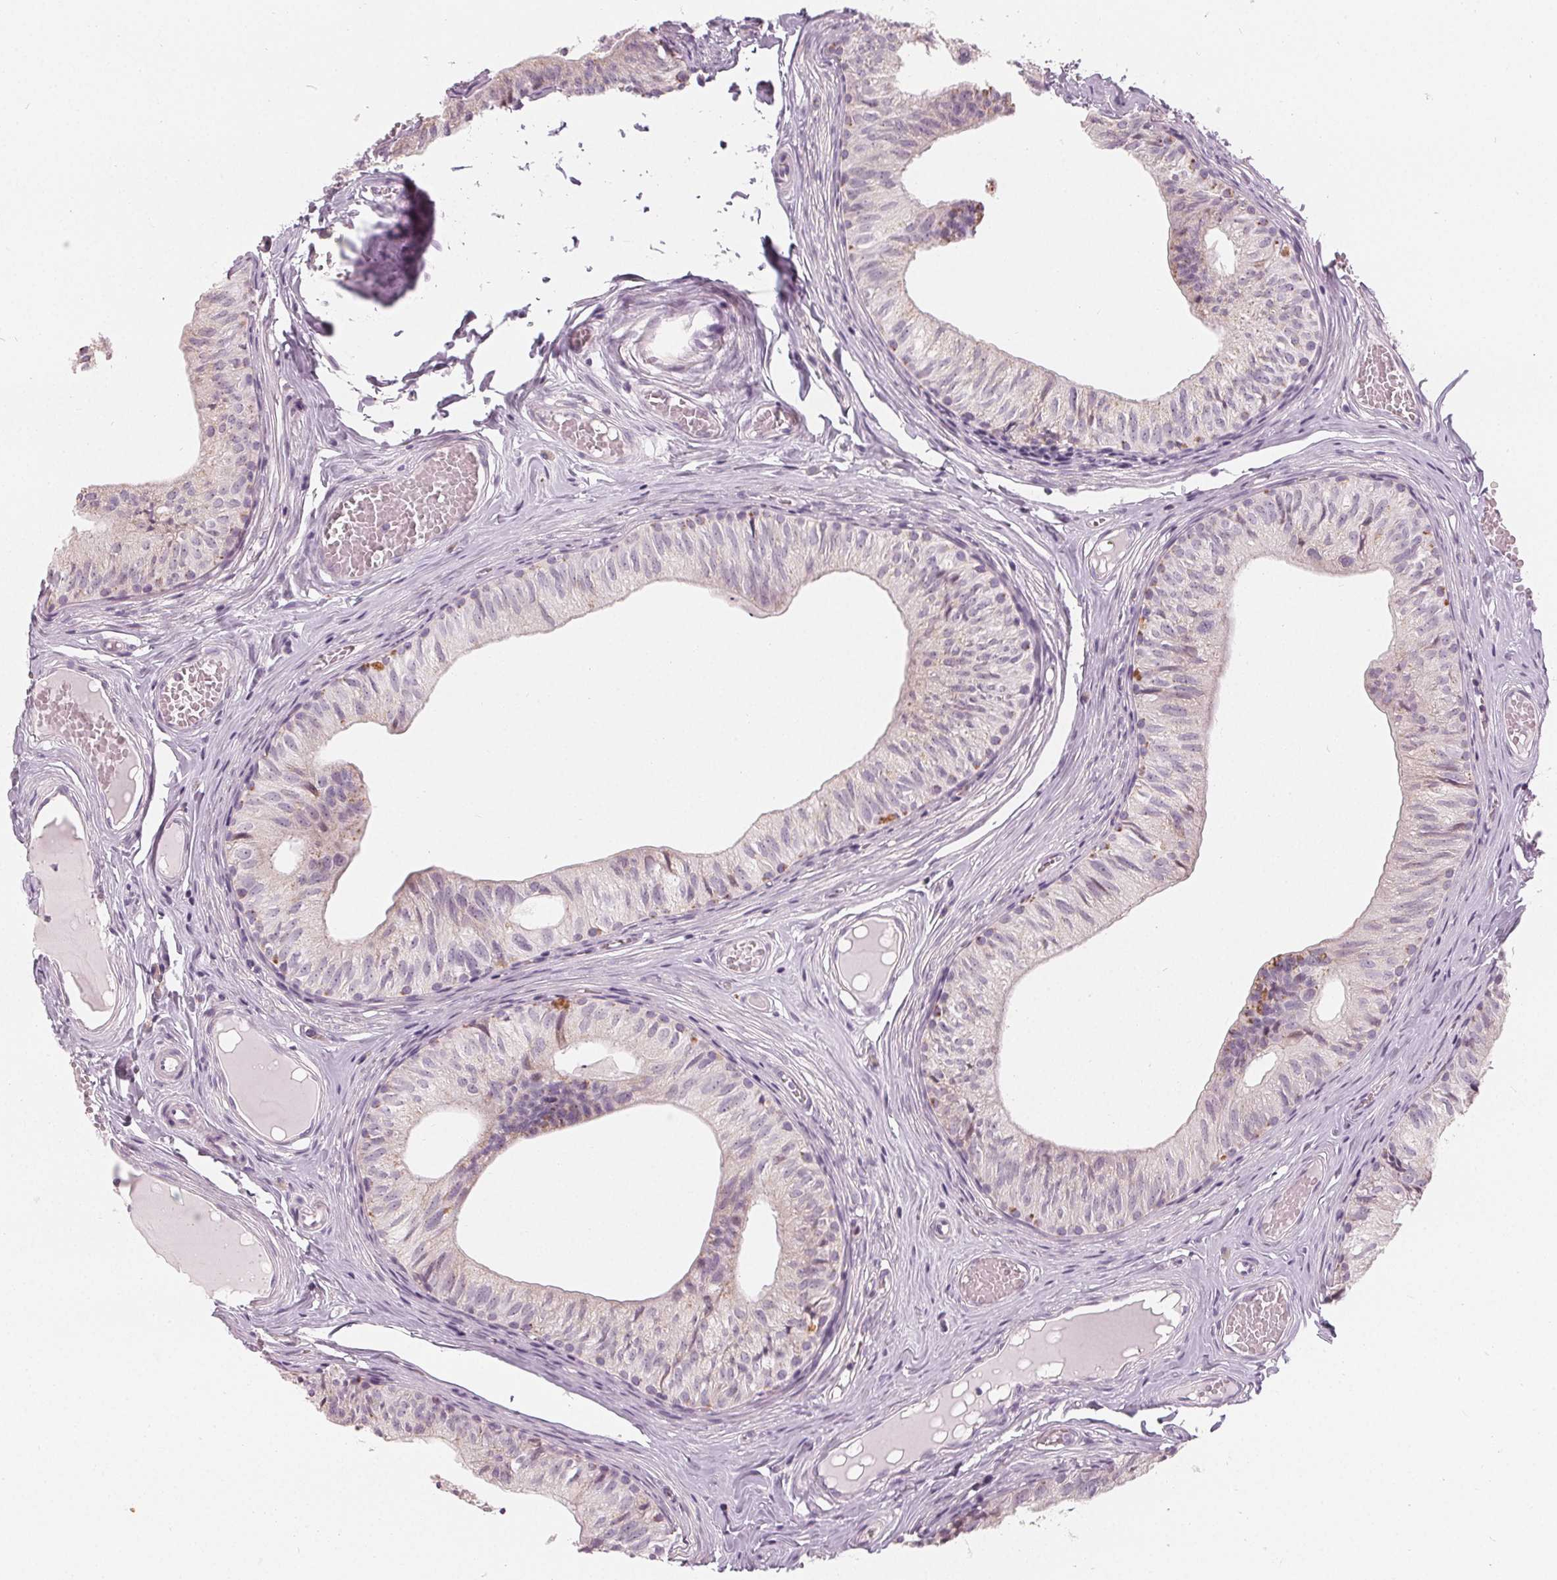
{"staining": {"intensity": "negative", "quantity": "none", "location": "none"}, "tissue": "epididymis", "cell_type": "Glandular cells", "image_type": "normal", "snomed": [{"axis": "morphology", "description": "Normal tissue, NOS"}, {"axis": "topography", "description": "Epididymis"}], "caption": "IHC histopathology image of benign epididymis: epididymis stained with DAB reveals no significant protein expression in glandular cells.", "gene": "HOPX", "patient": {"sex": "male", "age": 25}}